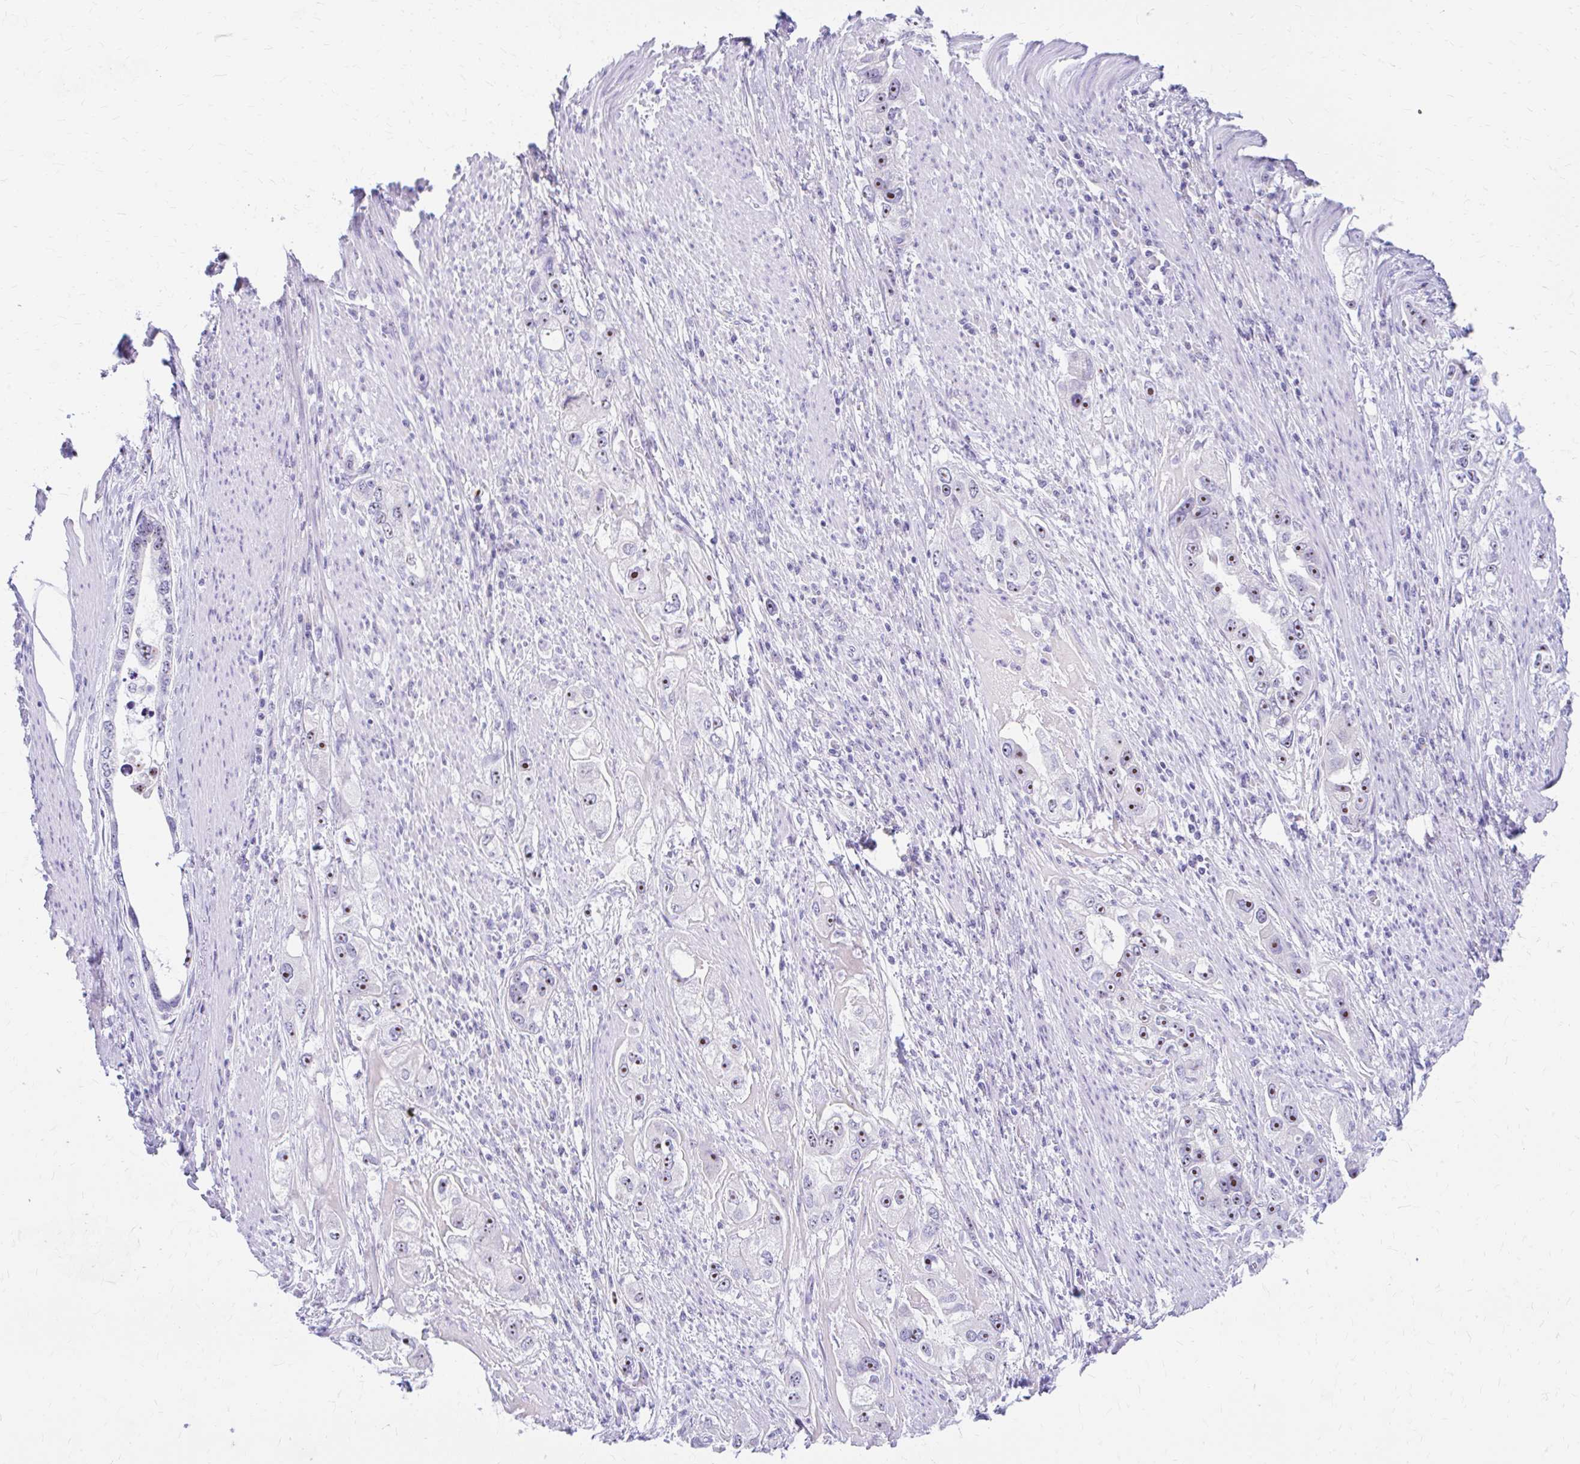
{"staining": {"intensity": "moderate", "quantity": "25%-75%", "location": "nuclear"}, "tissue": "stomach cancer", "cell_type": "Tumor cells", "image_type": "cancer", "snomed": [{"axis": "morphology", "description": "Adenocarcinoma, NOS"}, {"axis": "topography", "description": "Stomach, lower"}], "caption": "This photomicrograph displays IHC staining of stomach cancer, with medium moderate nuclear expression in approximately 25%-75% of tumor cells.", "gene": "FTSJ3", "patient": {"sex": "female", "age": 93}}